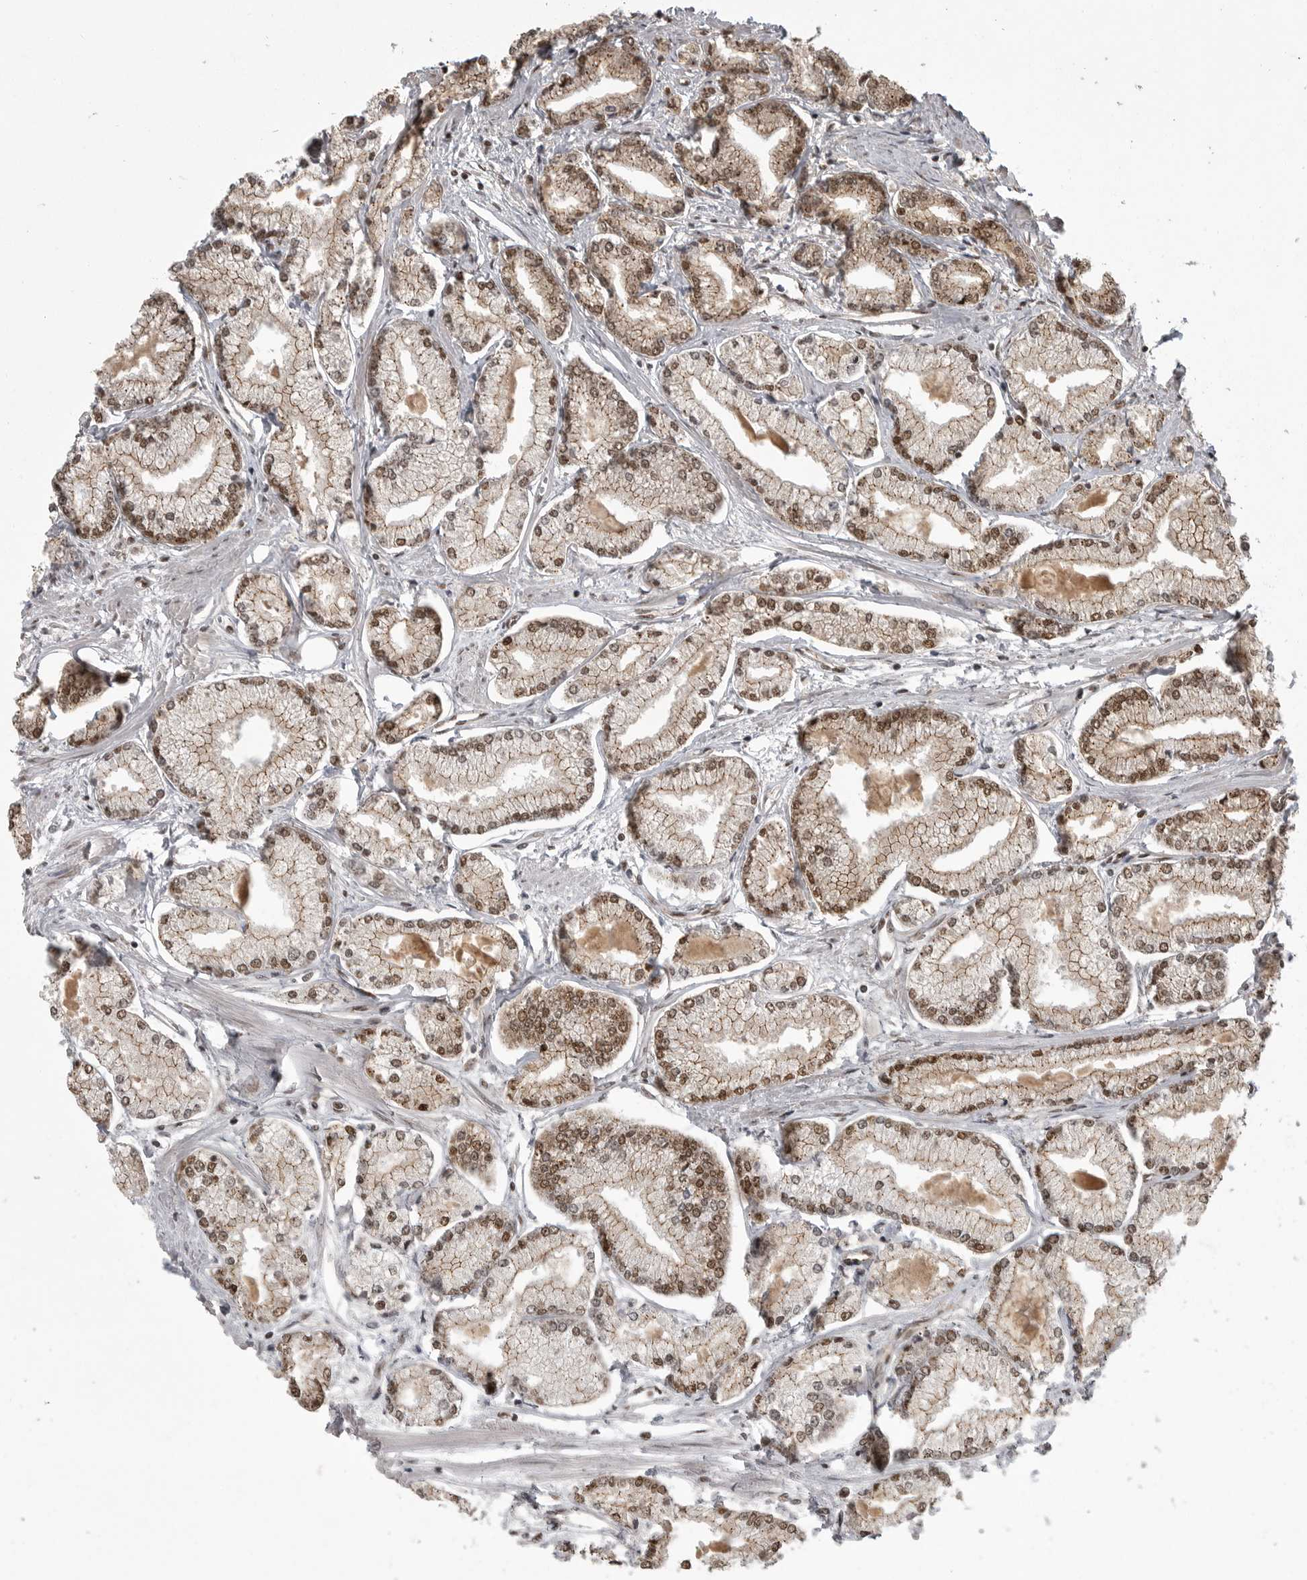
{"staining": {"intensity": "moderate", "quantity": ">75%", "location": "cytoplasmic/membranous,nuclear"}, "tissue": "prostate cancer", "cell_type": "Tumor cells", "image_type": "cancer", "snomed": [{"axis": "morphology", "description": "Adenocarcinoma, Low grade"}, {"axis": "topography", "description": "Prostate"}], "caption": "Immunohistochemistry (IHC) of prostate low-grade adenocarcinoma shows medium levels of moderate cytoplasmic/membranous and nuclear positivity in about >75% of tumor cells.", "gene": "CBLL1", "patient": {"sex": "male", "age": 52}}